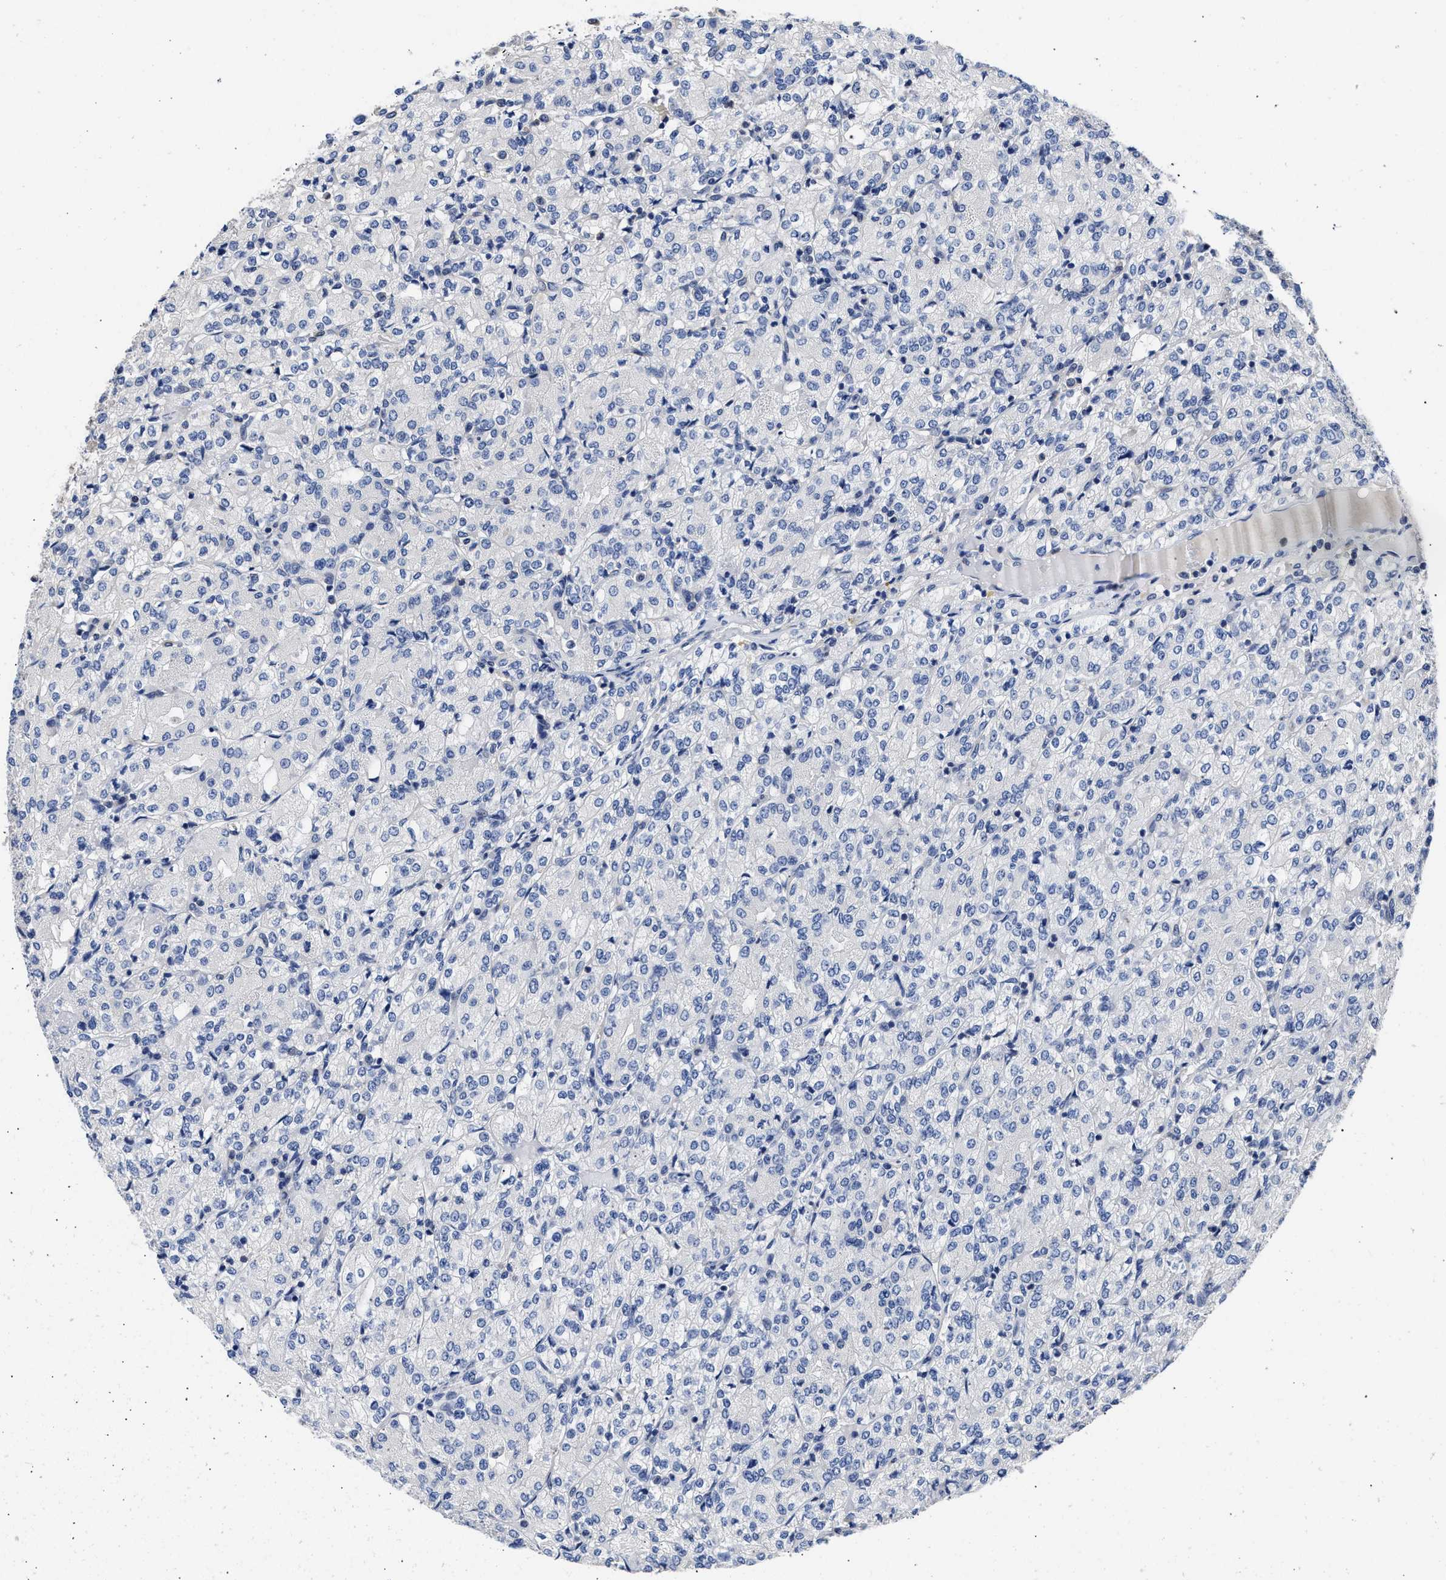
{"staining": {"intensity": "negative", "quantity": "none", "location": "none"}, "tissue": "renal cancer", "cell_type": "Tumor cells", "image_type": "cancer", "snomed": [{"axis": "morphology", "description": "Adenocarcinoma, NOS"}, {"axis": "topography", "description": "Kidney"}], "caption": "This is an immunohistochemistry (IHC) photomicrograph of renal cancer (adenocarcinoma). There is no expression in tumor cells.", "gene": "XPO5", "patient": {"sex": "male", "age": 77}}